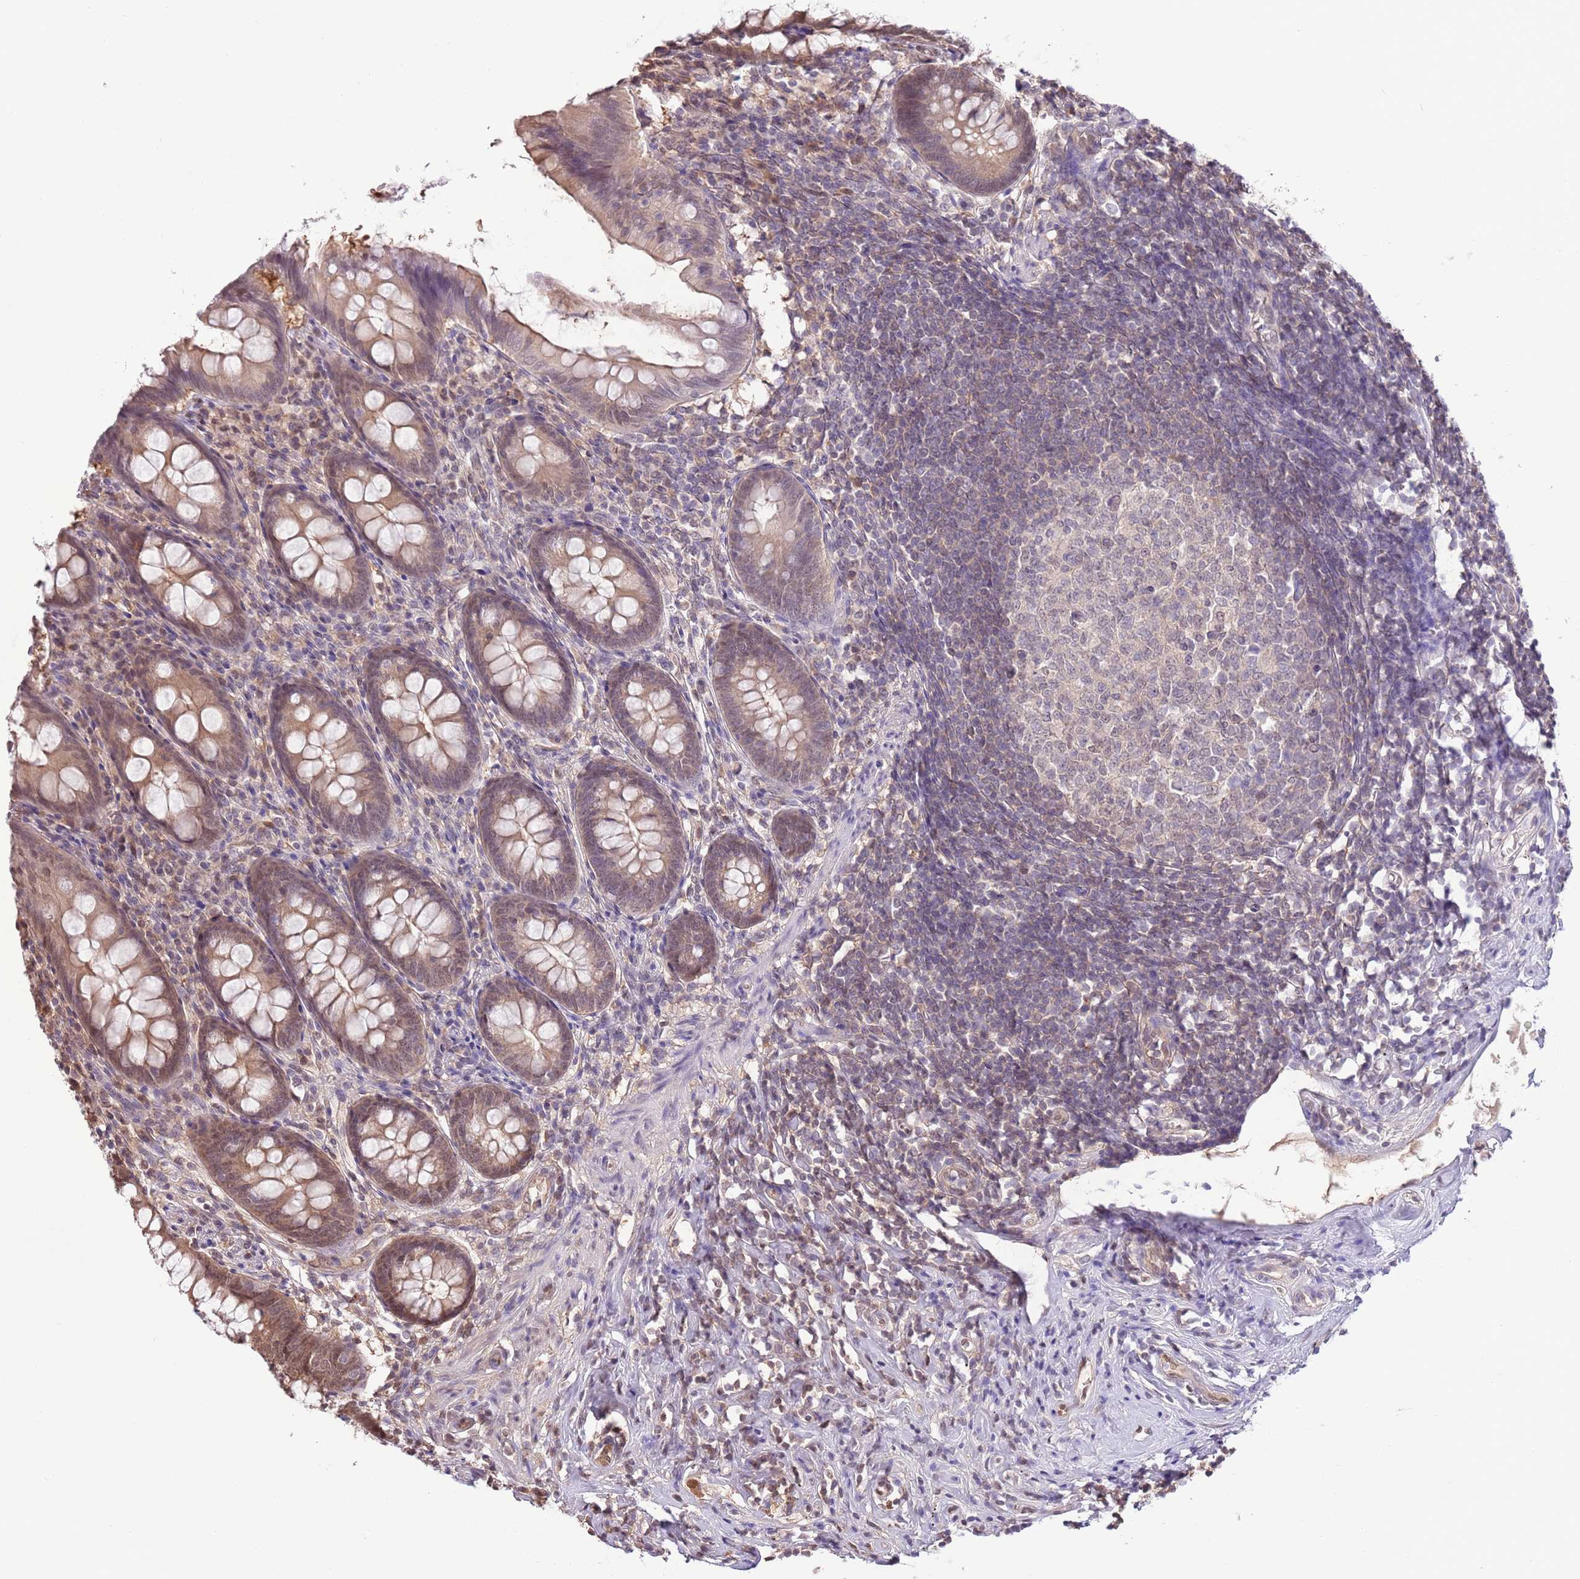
{"staining": {"intensity": "moderate", "quantity": "25%-75%", "location": "cytoplasmic/membranous"}, "tissue": "appendix", "cell_type": "Glandular cells", "image_type": "normal", "snomed": [{"axis": "morphology", "description": "Normal tissue, NOS"}, {"axis": "topography", "description": "Appendix"}], "caption": "Brown immunohistochemical staining in unremarkable appendix demonstrates moderate cytoplasmic/membranous staining in about 25%-75% of glandular cells. (DAB IHC, brown staining for protein, blue staining for nuclei).", "gene": "NSFL1C", "patient": {"sex": "female", "age": 51}}